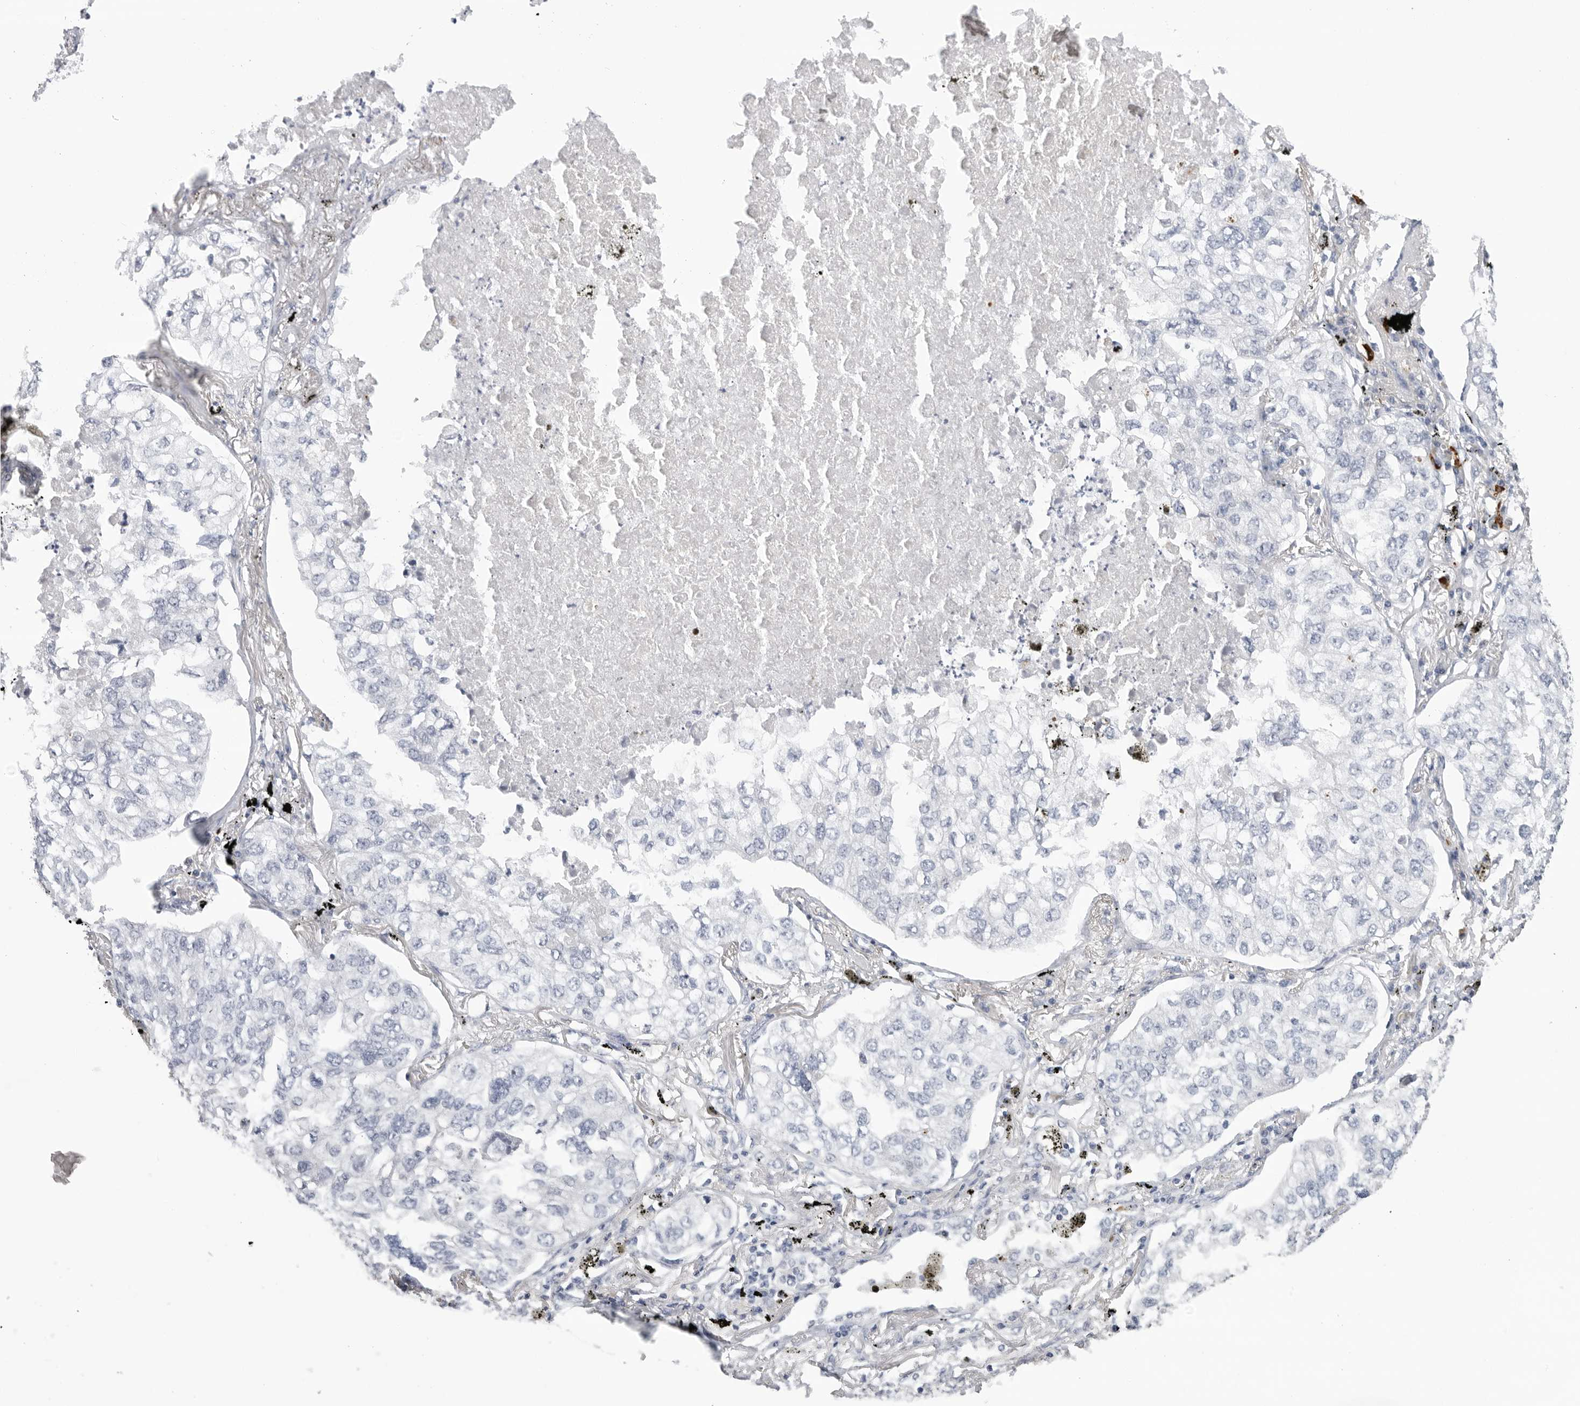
{"staining": {"intensity": "negative", "quantity": "none", "location": "none"}, "tissue": "lung cancer", "cell_type": "Tumor cells", "image_type": "cancer", "snomed": [{"axis": "morphology", "description": "Adenocarcinoma, NOS"}, {"axis": "topography", "description": "Lung"}], "caption": "This micrograph is of lung adenocarcinoma stained with immunohistochemistry to label a protein in brown with the nuclei are counter-stained blue. There is no positivity in tumor cells.", "gene": "ZNF502", "patient": {"sex": "male", "age": 65}}